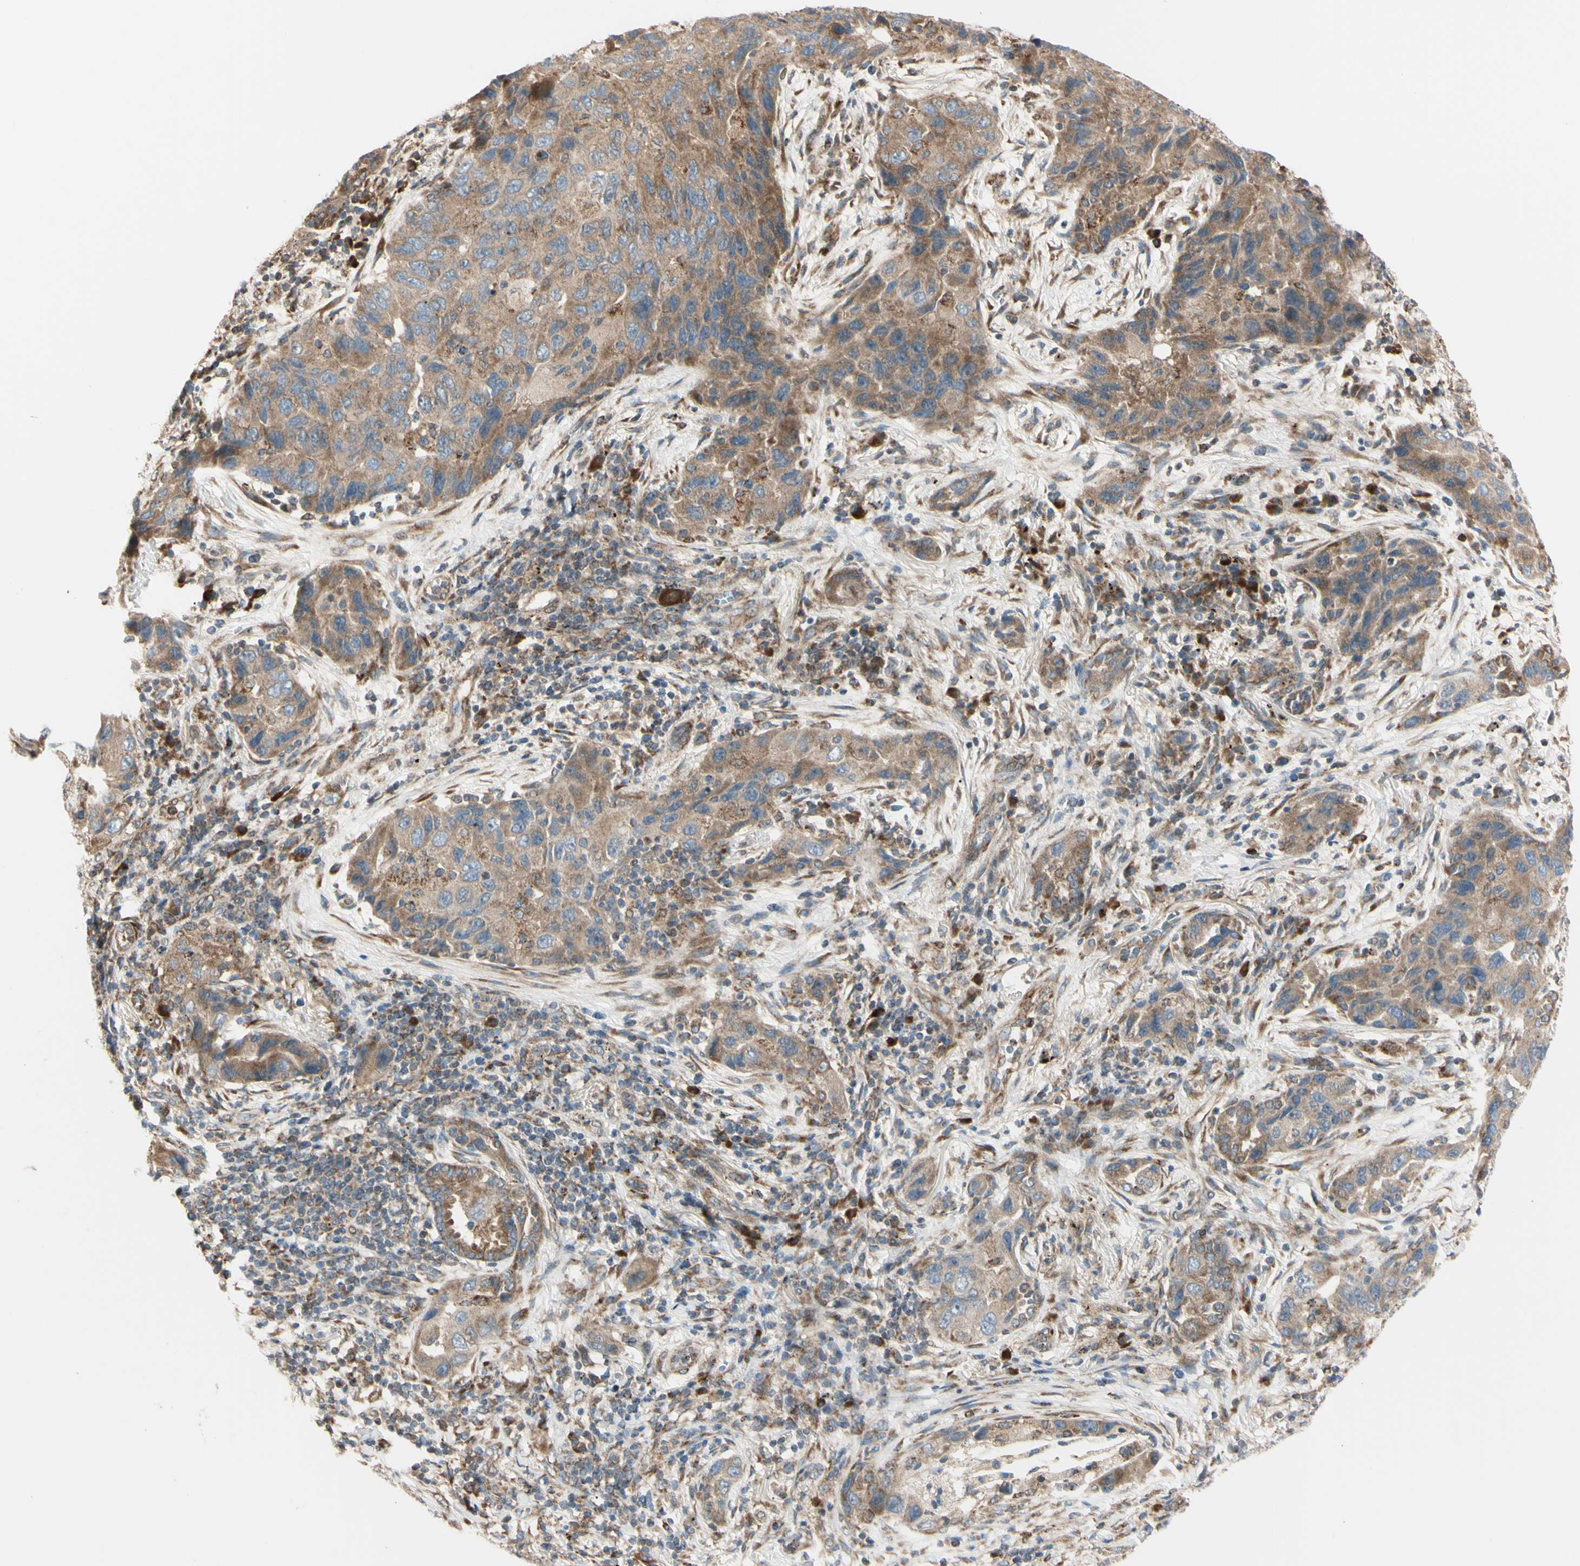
{"staining": {"intensity": "moderate", "quantity": ">75%", "location": "cytoplasmic/membranous"}, "tissue": "lung cancer", "cell_type": "Tumor cells", "image_type": "cancer", "snomed": [{"axis": "morphology", "description": "Adenocarcinoma, NOS"}, {"axis": "topography", "description": "Lung"}], "caption": "Lung cancer (adenocarcinoma) was stained to show a protein in brown. There is medium levels of moderate cytoplasmic/membranous staining in about >75% of tumor cells.", "gene": "EIF5A", "patient": {"sex": "female", "age": 65}}